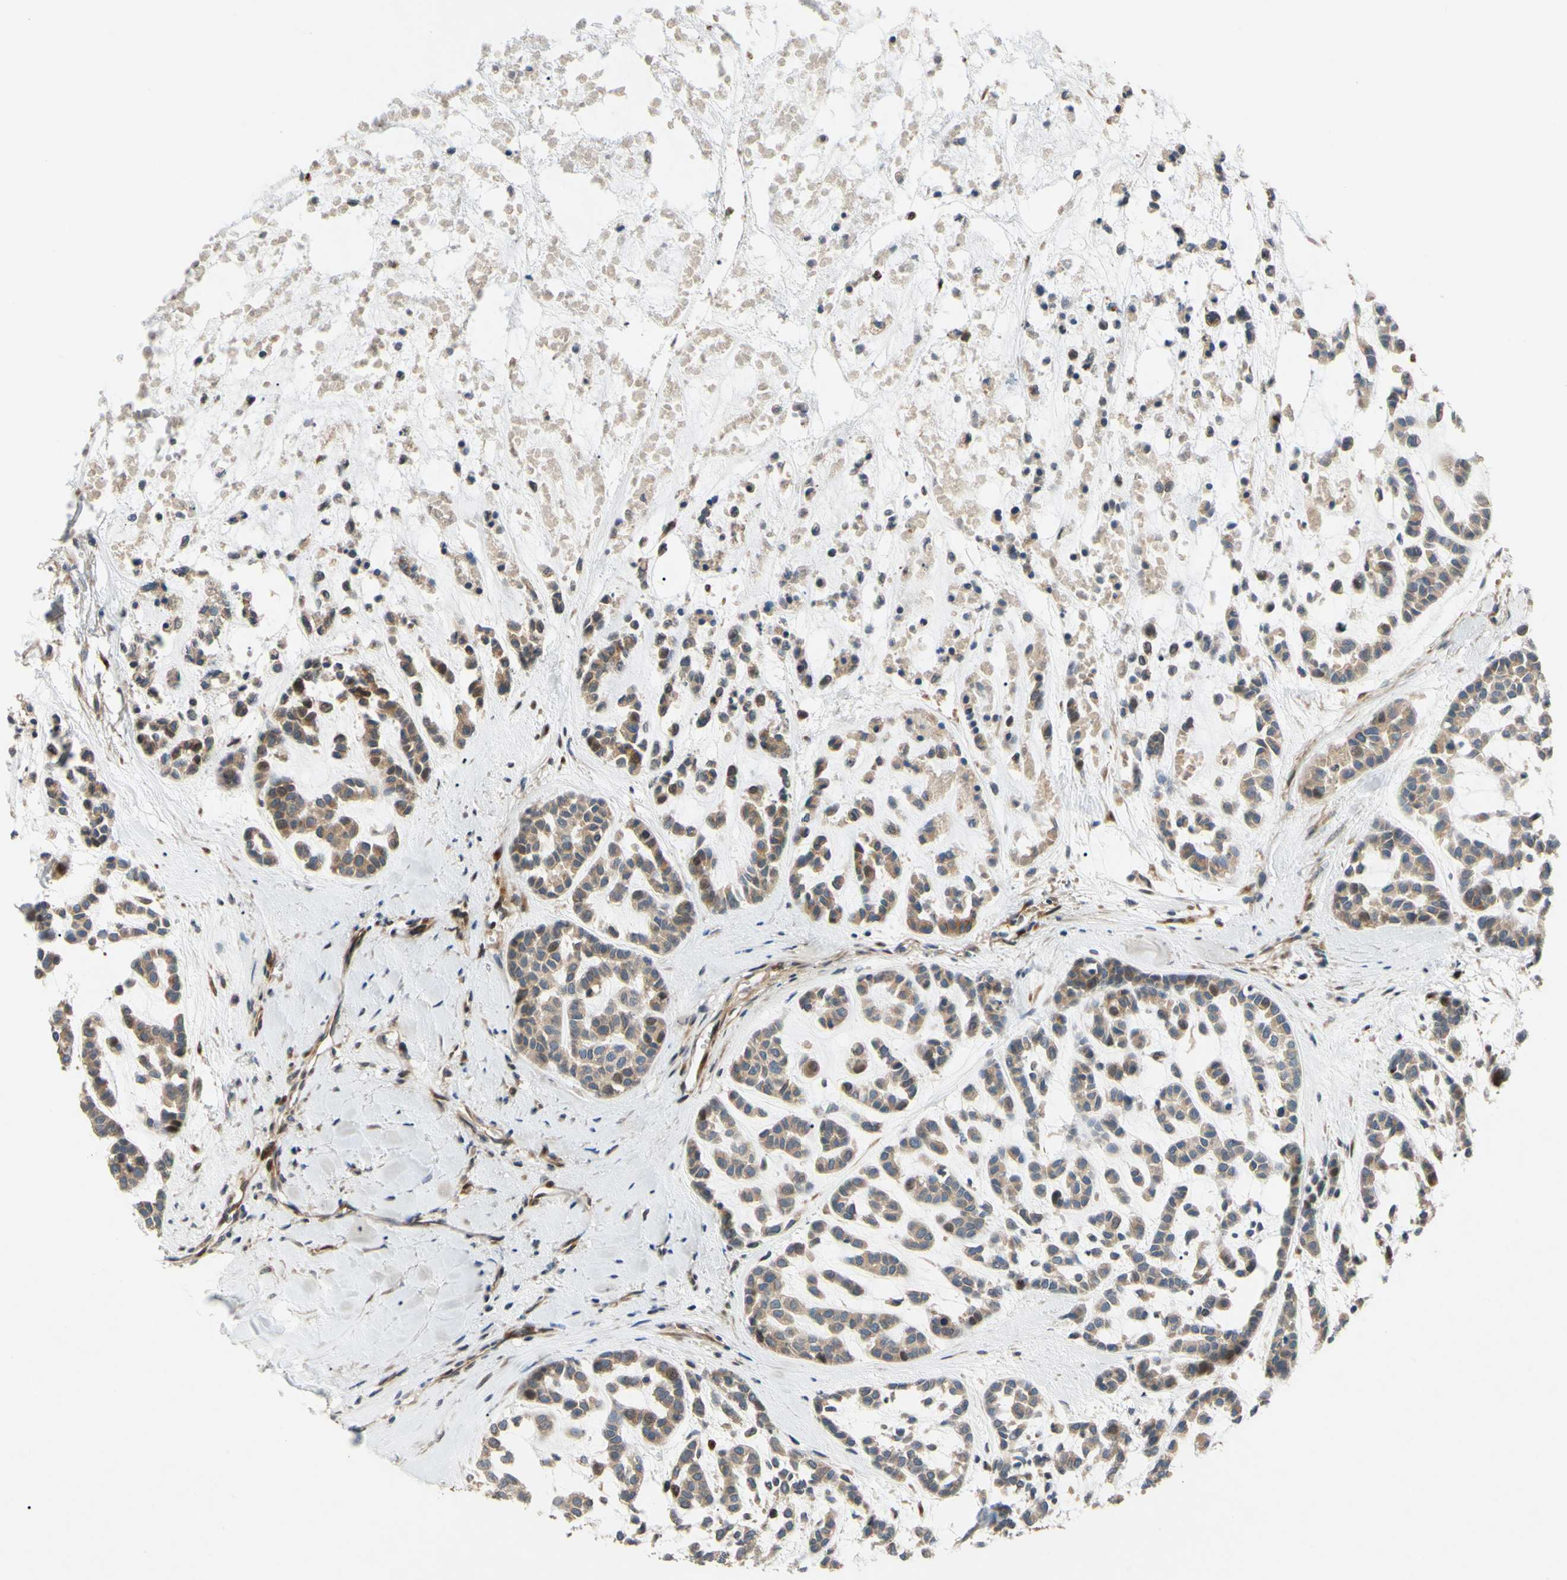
{"staining": {"intensity": "moderate", "quantity": ">75%", "location": "cytoplasmic/membranous"}, "tissue": "head and neck cancer", "cell_type": "Tumor cells", "image_type": "cancer", "snomed": [{"axis": "morphology", "description": "Adenocarcinoma, NOS"}, {"axis": "morphology", "description": "Adenoma, NOS"}, {"axis": "topography", "description": "Head-Neck"}], "caption": "Head and neck adenocarcinoma tissue reveals moderate cytoplasmic/membranous positivity in about >75% of tumor cells, visualized by immunohistochemistry.", "gene": "SPTLC1", "patient": {"sex": "female", "age": 55}}